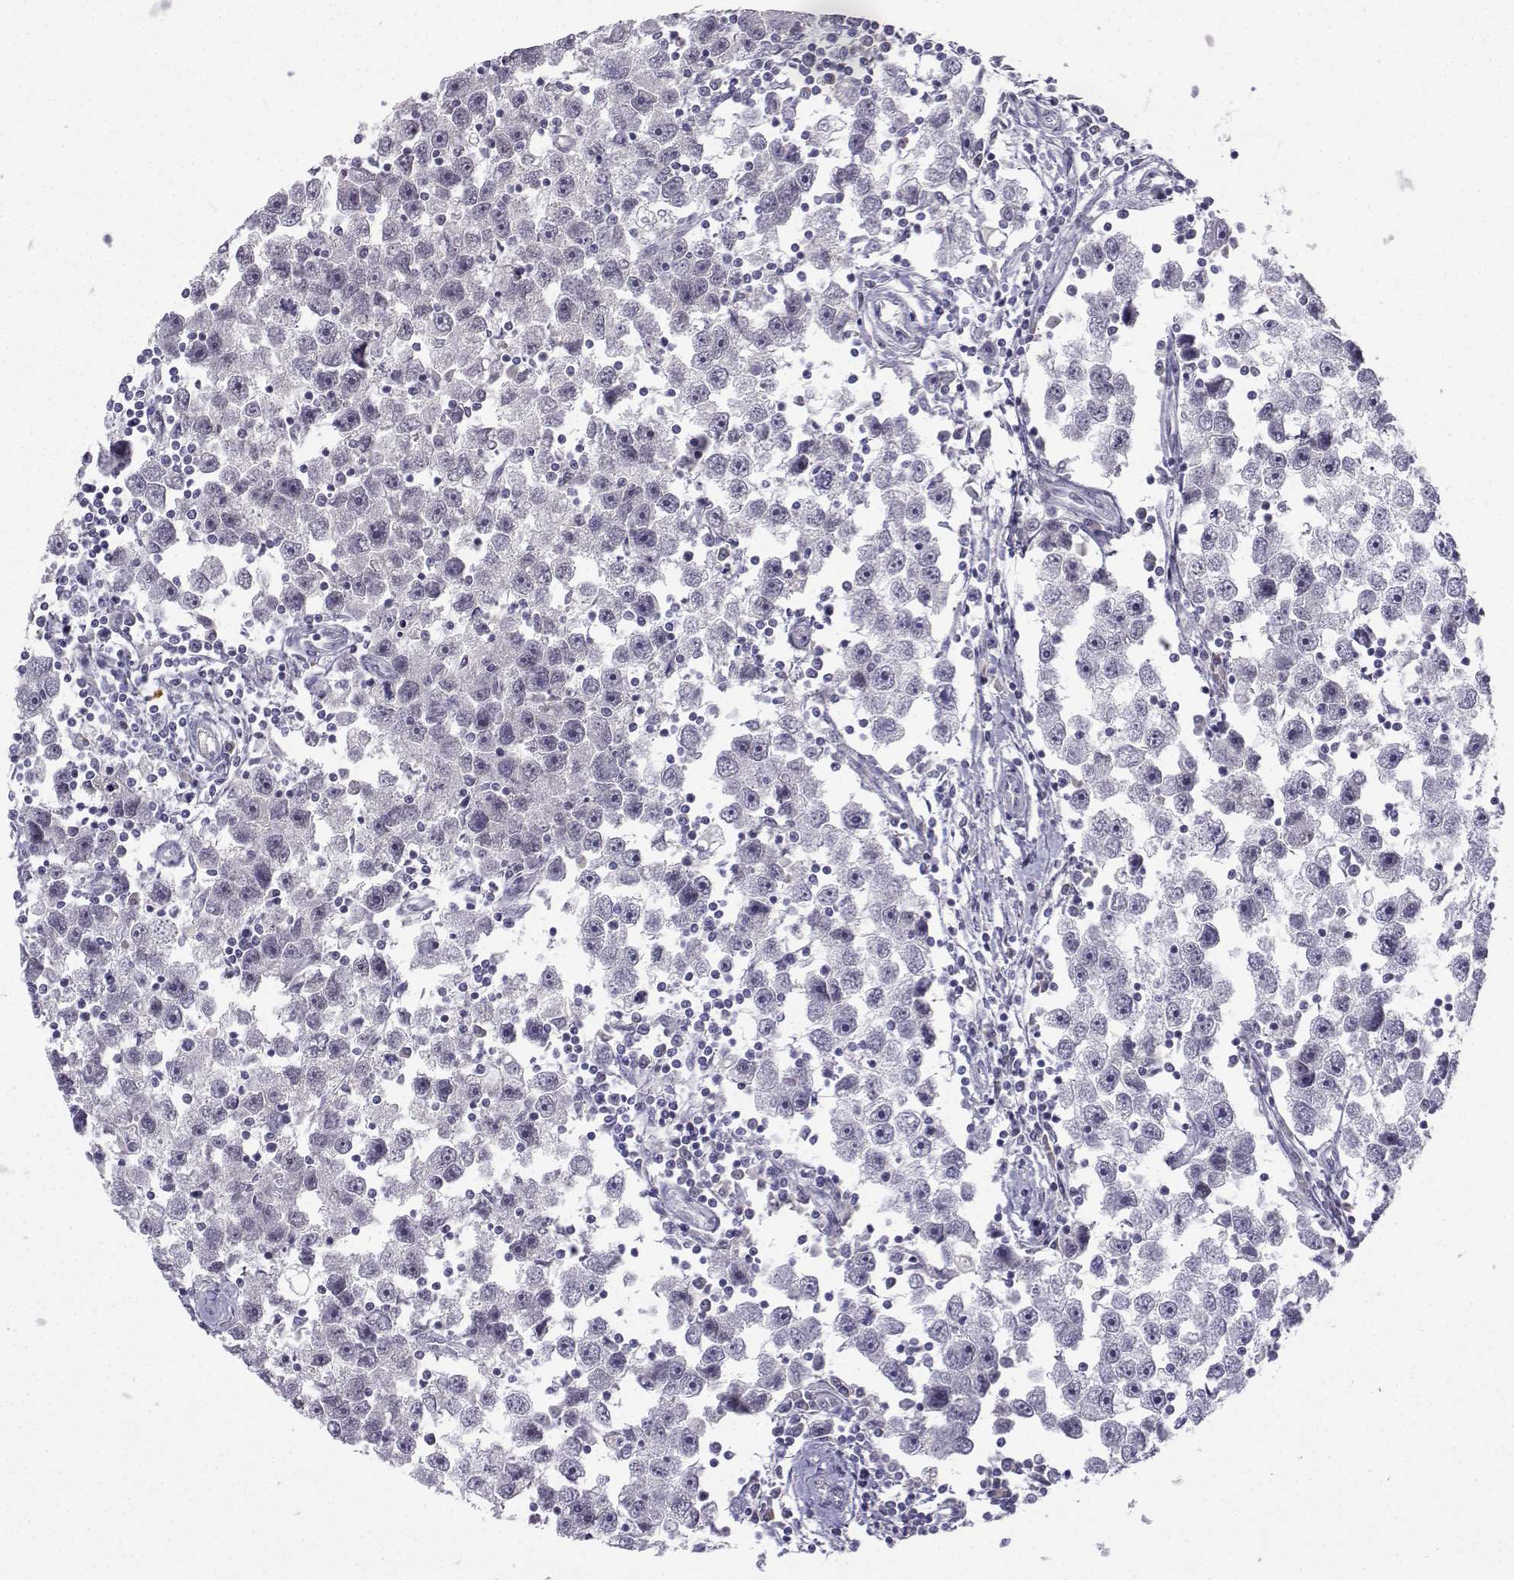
{"staining": {"intensity": "negative", "quantity": "none", "location": "none"}, "tissue": "testis cancer", "cell_type": "Tumor cells", "image_type": "cancer", "snomed": [{"axis": "morphology", "description": "Seminoma, NOS"}, {"axis": "topography", "description": "Testis"}], "caption": "The immunohistochemistry image has no significant staining in tumor cells of testis cancer (seminoma) tissue.", "gene": "CALY", "patient": {"sex": "male", "age": 30}}